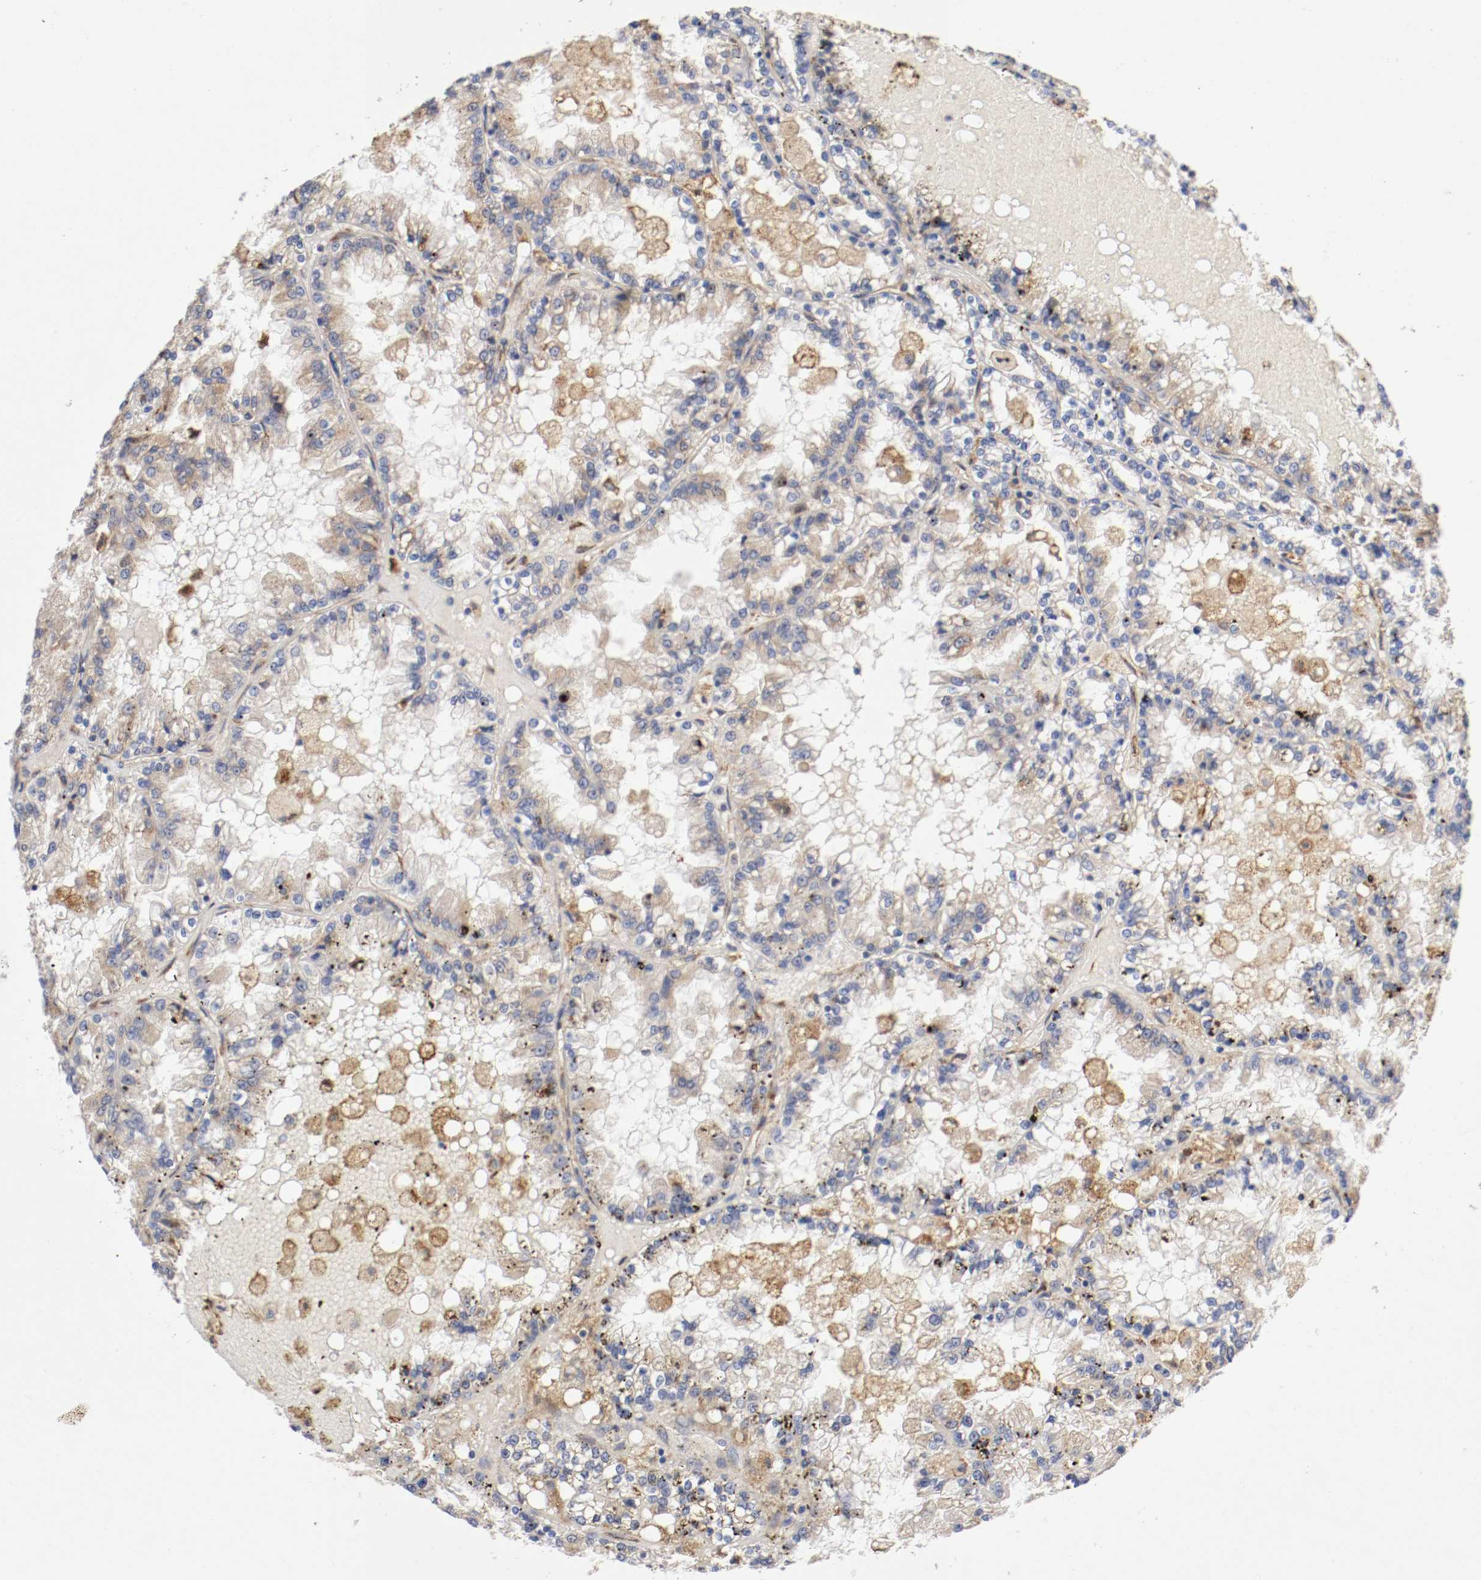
{"staining": {"intensity": "moderate", "quantity": "25%-75%", "location": "cytoplasmic/membranous"}, "tissue": "renal cancer", "cell_type": "Tumor cells", "image_type": "cancer", "snomed": [{"axis": "morphology", "description": "Adenocarcinoma, NOS"}, {"axis": "topography", "description": "Kidney"}], "caption": "Immunohistochemistry (IHC) photomicrograph of renal cancer (adenocarcinoma) stained for a protein (brown), which displays medium levels of moderate cytoplasmic/membranous staining in approximately 25%-75% of tumor cells.", "gene": "TRAF2", "patient": {"sex": "female", "age": 56}}